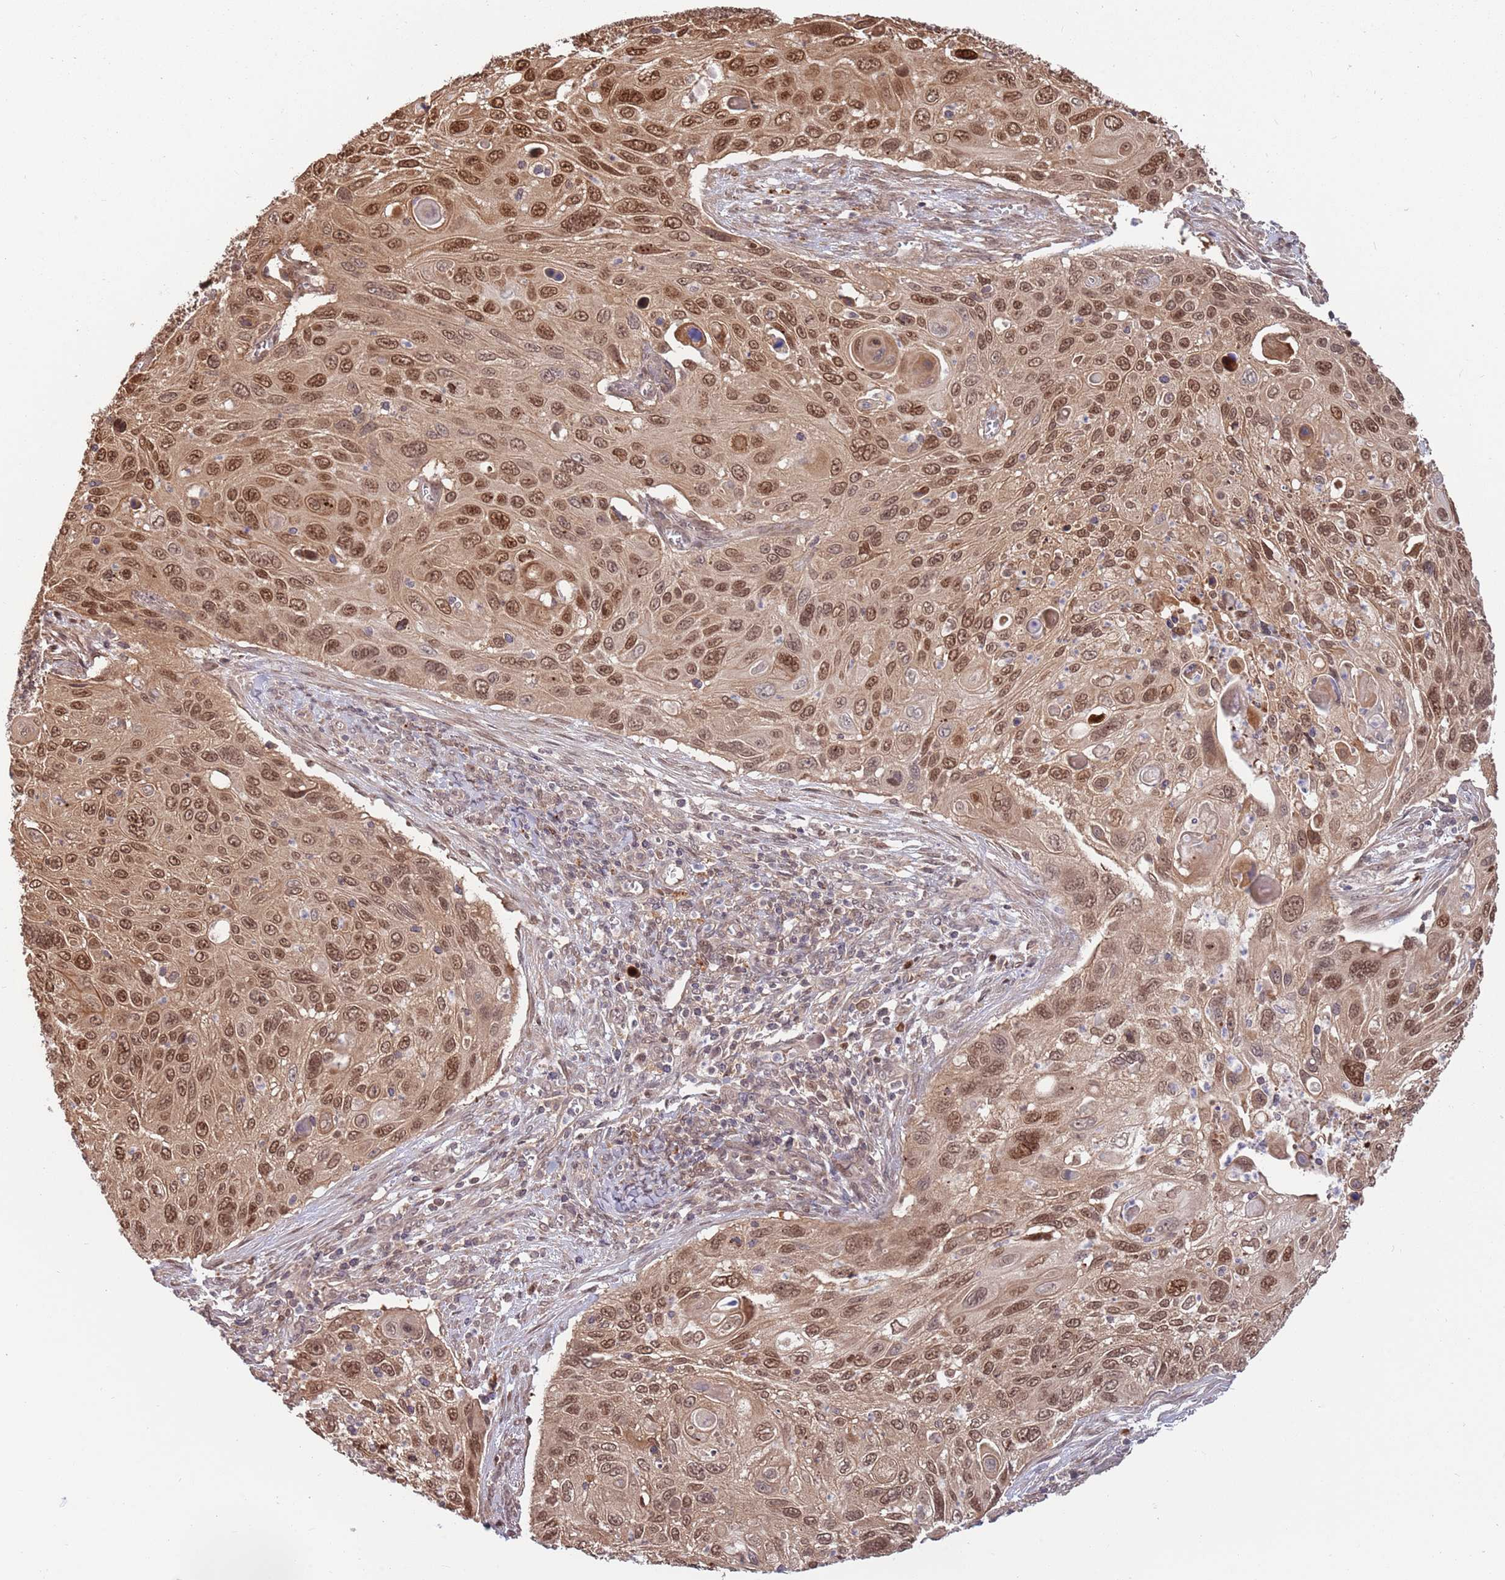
{"staining": {"intensity": "moderate", "quantity": ">75%", "location": "cytoplasmic/membranous,nuclear"}, "tissue": "cervical cancer", "cell_type": "Tumor cells", "image_type": "cancer", "snomed": [{"axis": "morphology", "description": "Squamous cell carcinoma, NOS"}, {"axis": "topography", "description": "Cervix"}], "caption": "An IHC image of tumor tissue is shown. Protein staining in brown highlights moderate cytoplasmic/membranous and nuclear positivity in squamous cell carcinoma (cervical) within tumor cells.", "gene": "SALL1", "patient": {"sex": "female", "age": 70}}